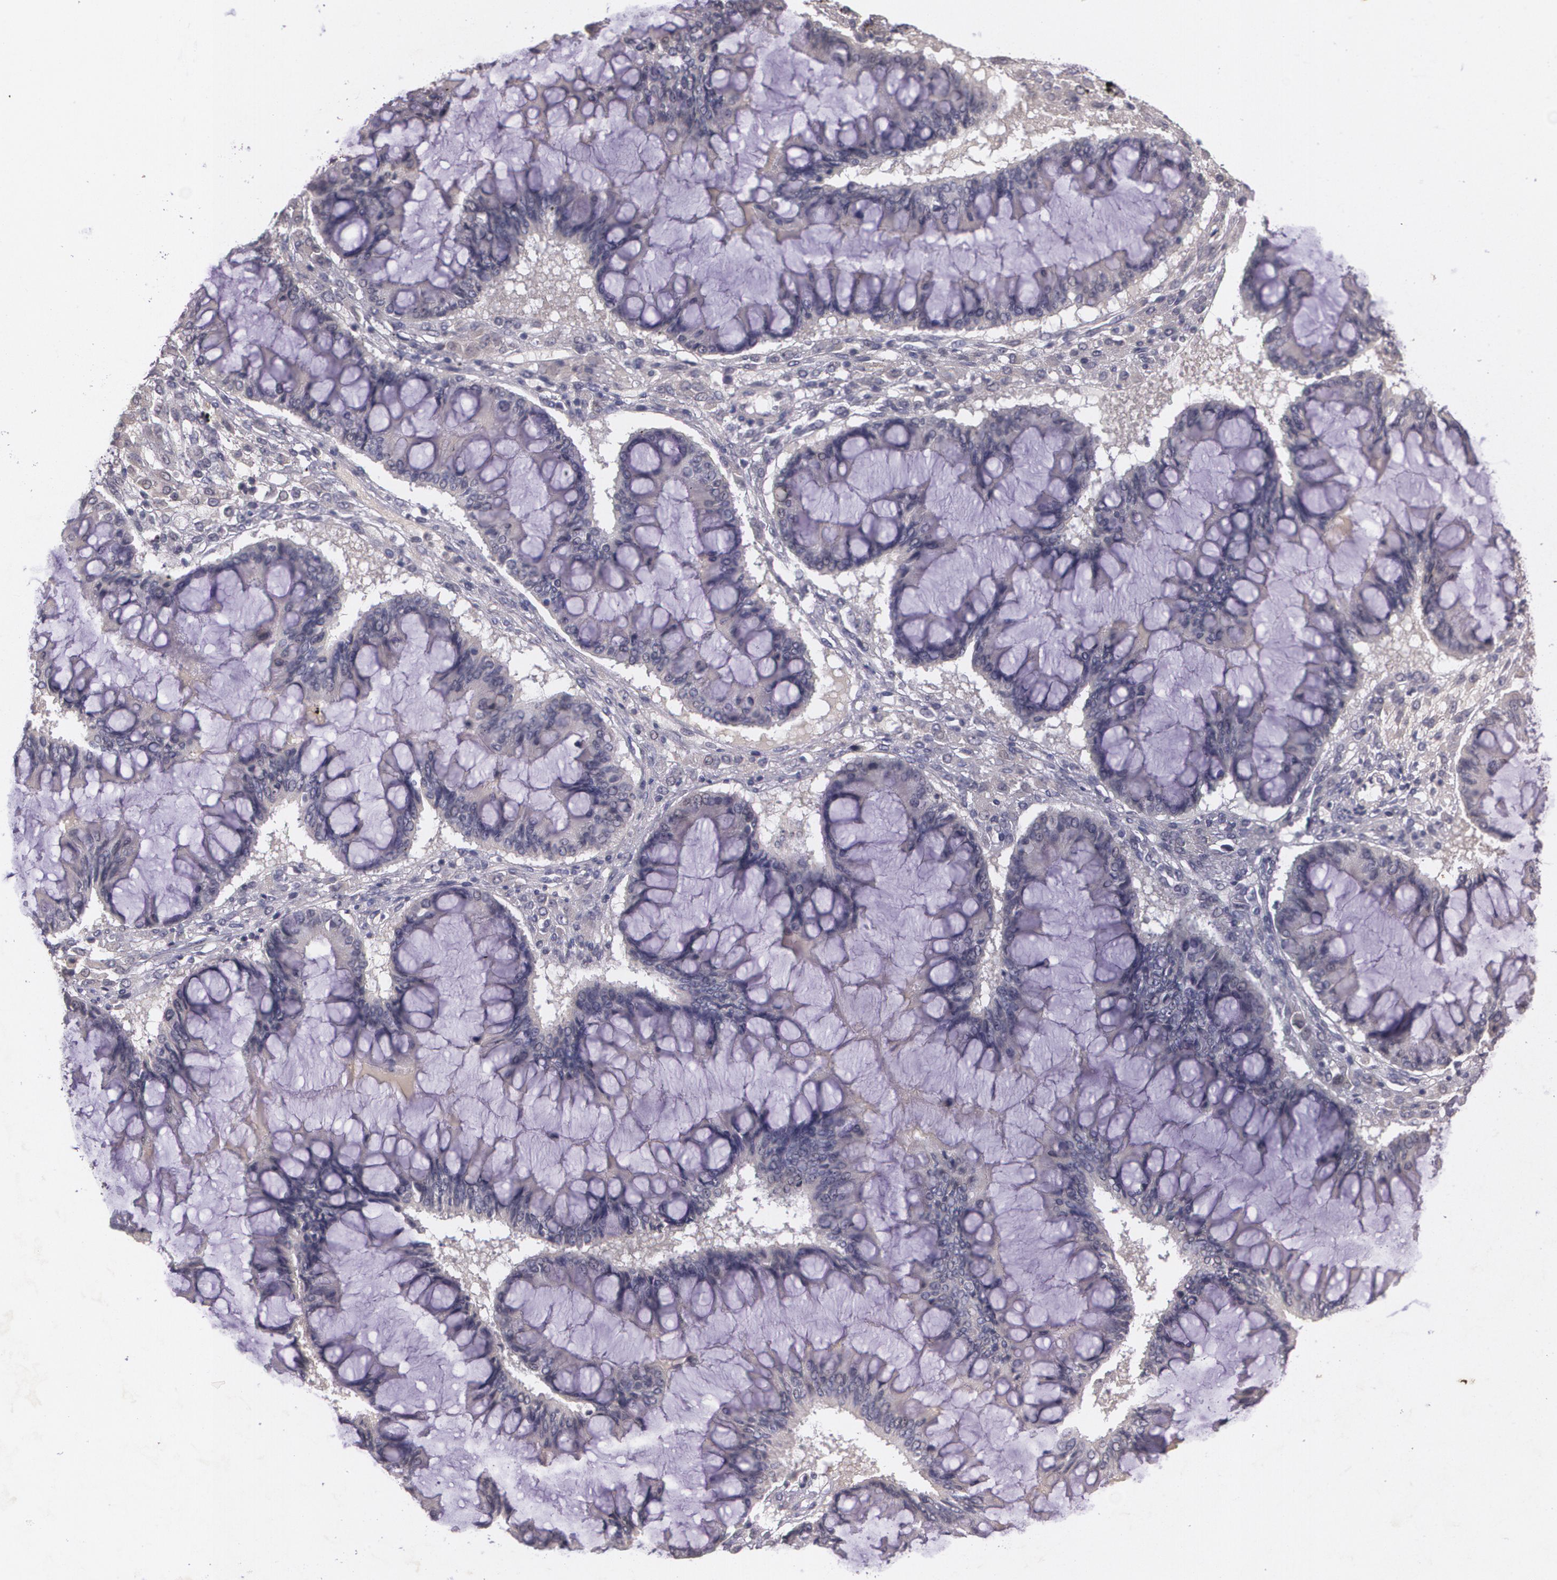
{"staining": {"intensity": "negative", "quantity": "none", "location": "none"}, "tissue": "ovarian cancer", "cell_type": "Tumor cells", "image_type": "cancer", "snomed": [{"axis": "morphology", "description": "Cystadenocarcinoma, mucinous, NOS"}, {"axis": "topography", "description": "Ovary"}], "caption": "Micrograph shows no significant protein staining in tumor cells of ovarian cancer (mucinous cystadenocarcinoma).", "gene": "TM4SF1", "patient": {"sex": "female", "age": 73}}